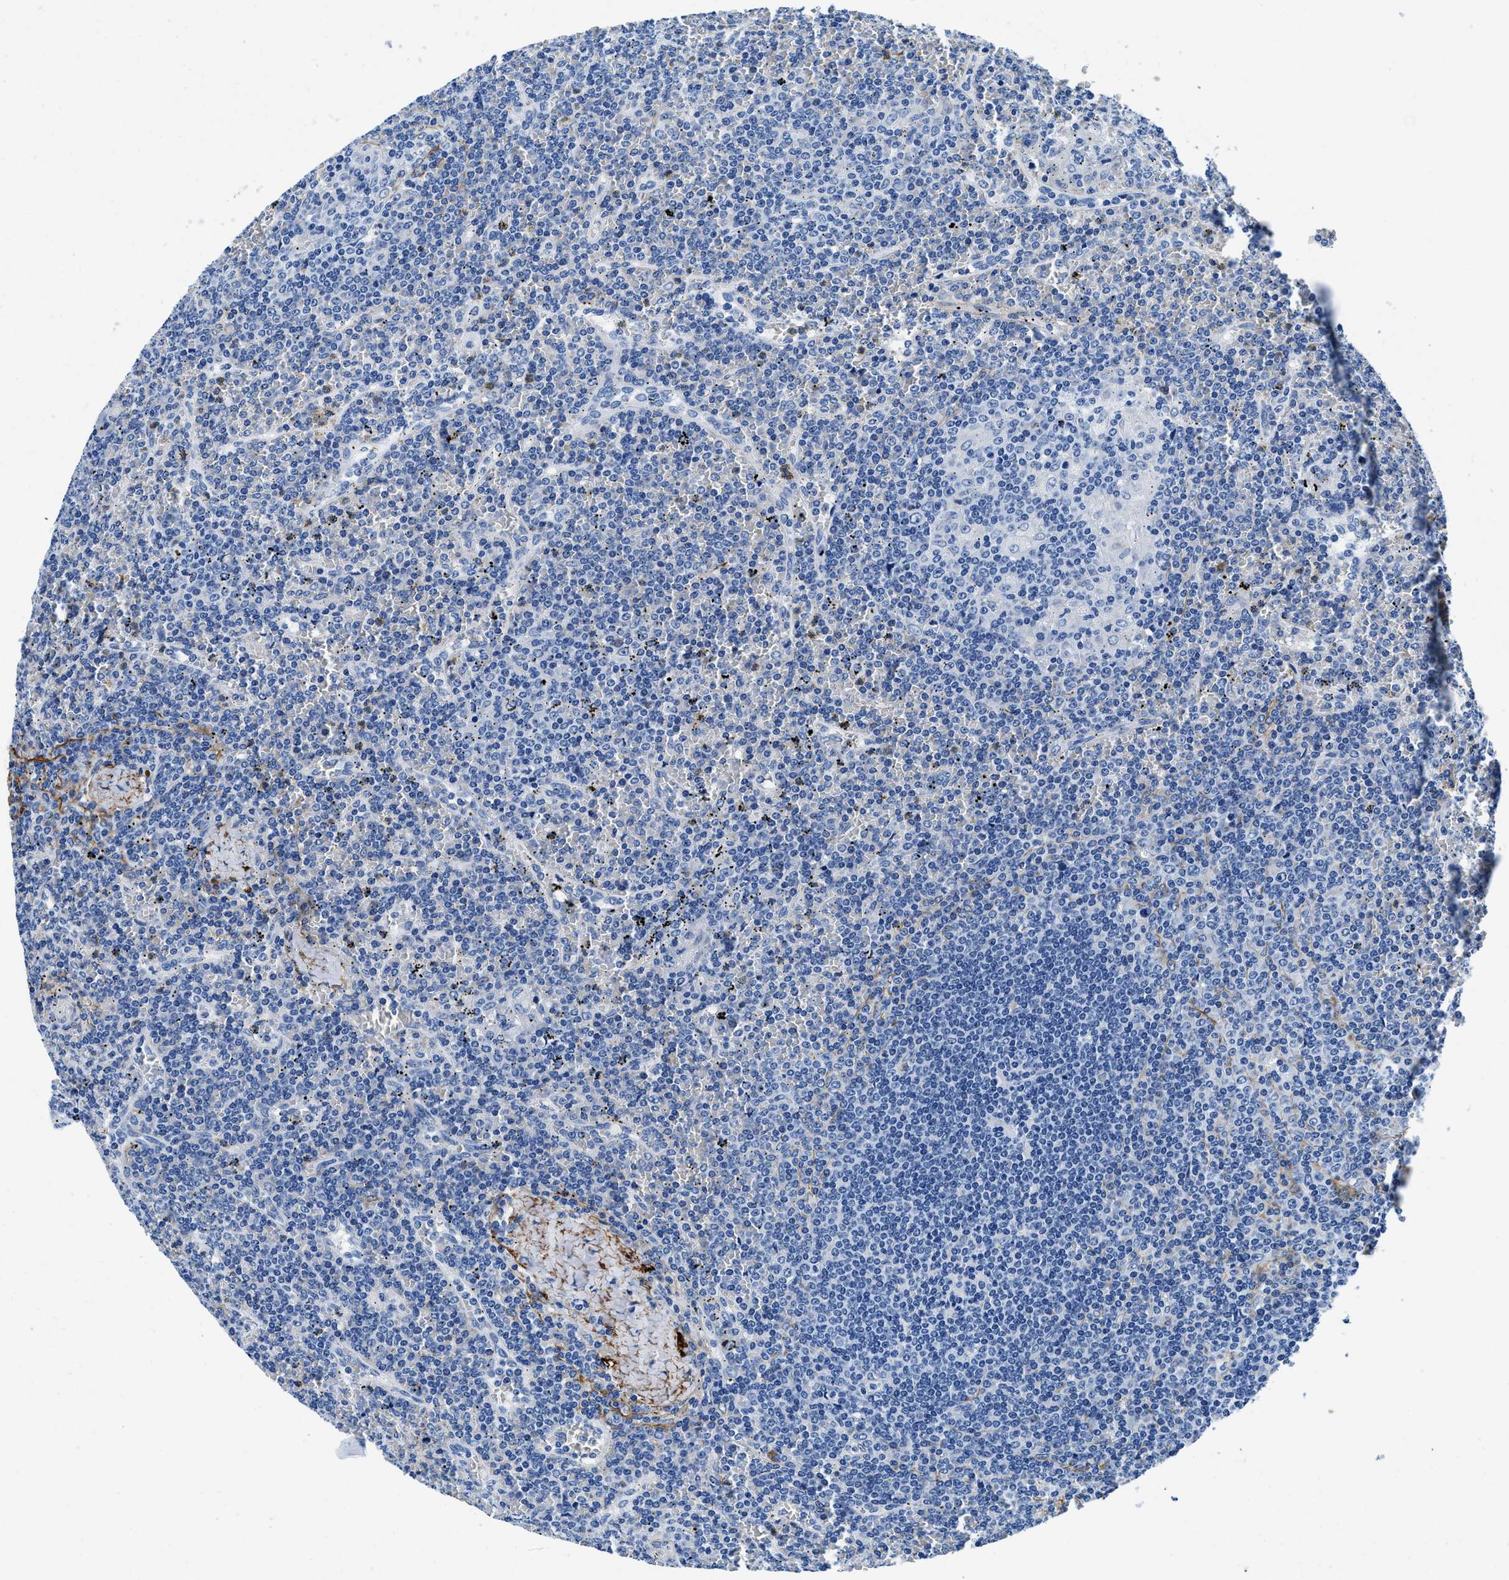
{"staining": {"intensity": "negative", "quantity": "none", "location": "none"}, "tissue": "lymphoma", "cell_type": "Tumor cells", "image_type": "cancer", "snomed": [{"axis": "morphology", "description": "Malignant lymphoma, non-Hodgkin's type, Low grade"}, {"axis": "topography", "description": "Spleen"}], "caption": "Immunohistochemistry (IHC) image of neoplastic tissue: human lymphoma stained with DAB (3,3'-diaminobenzidine) reveals no significant protein staining in tumor cells.", "gene": "TEX261", "patient": {"sex": "female", "age": 19}}